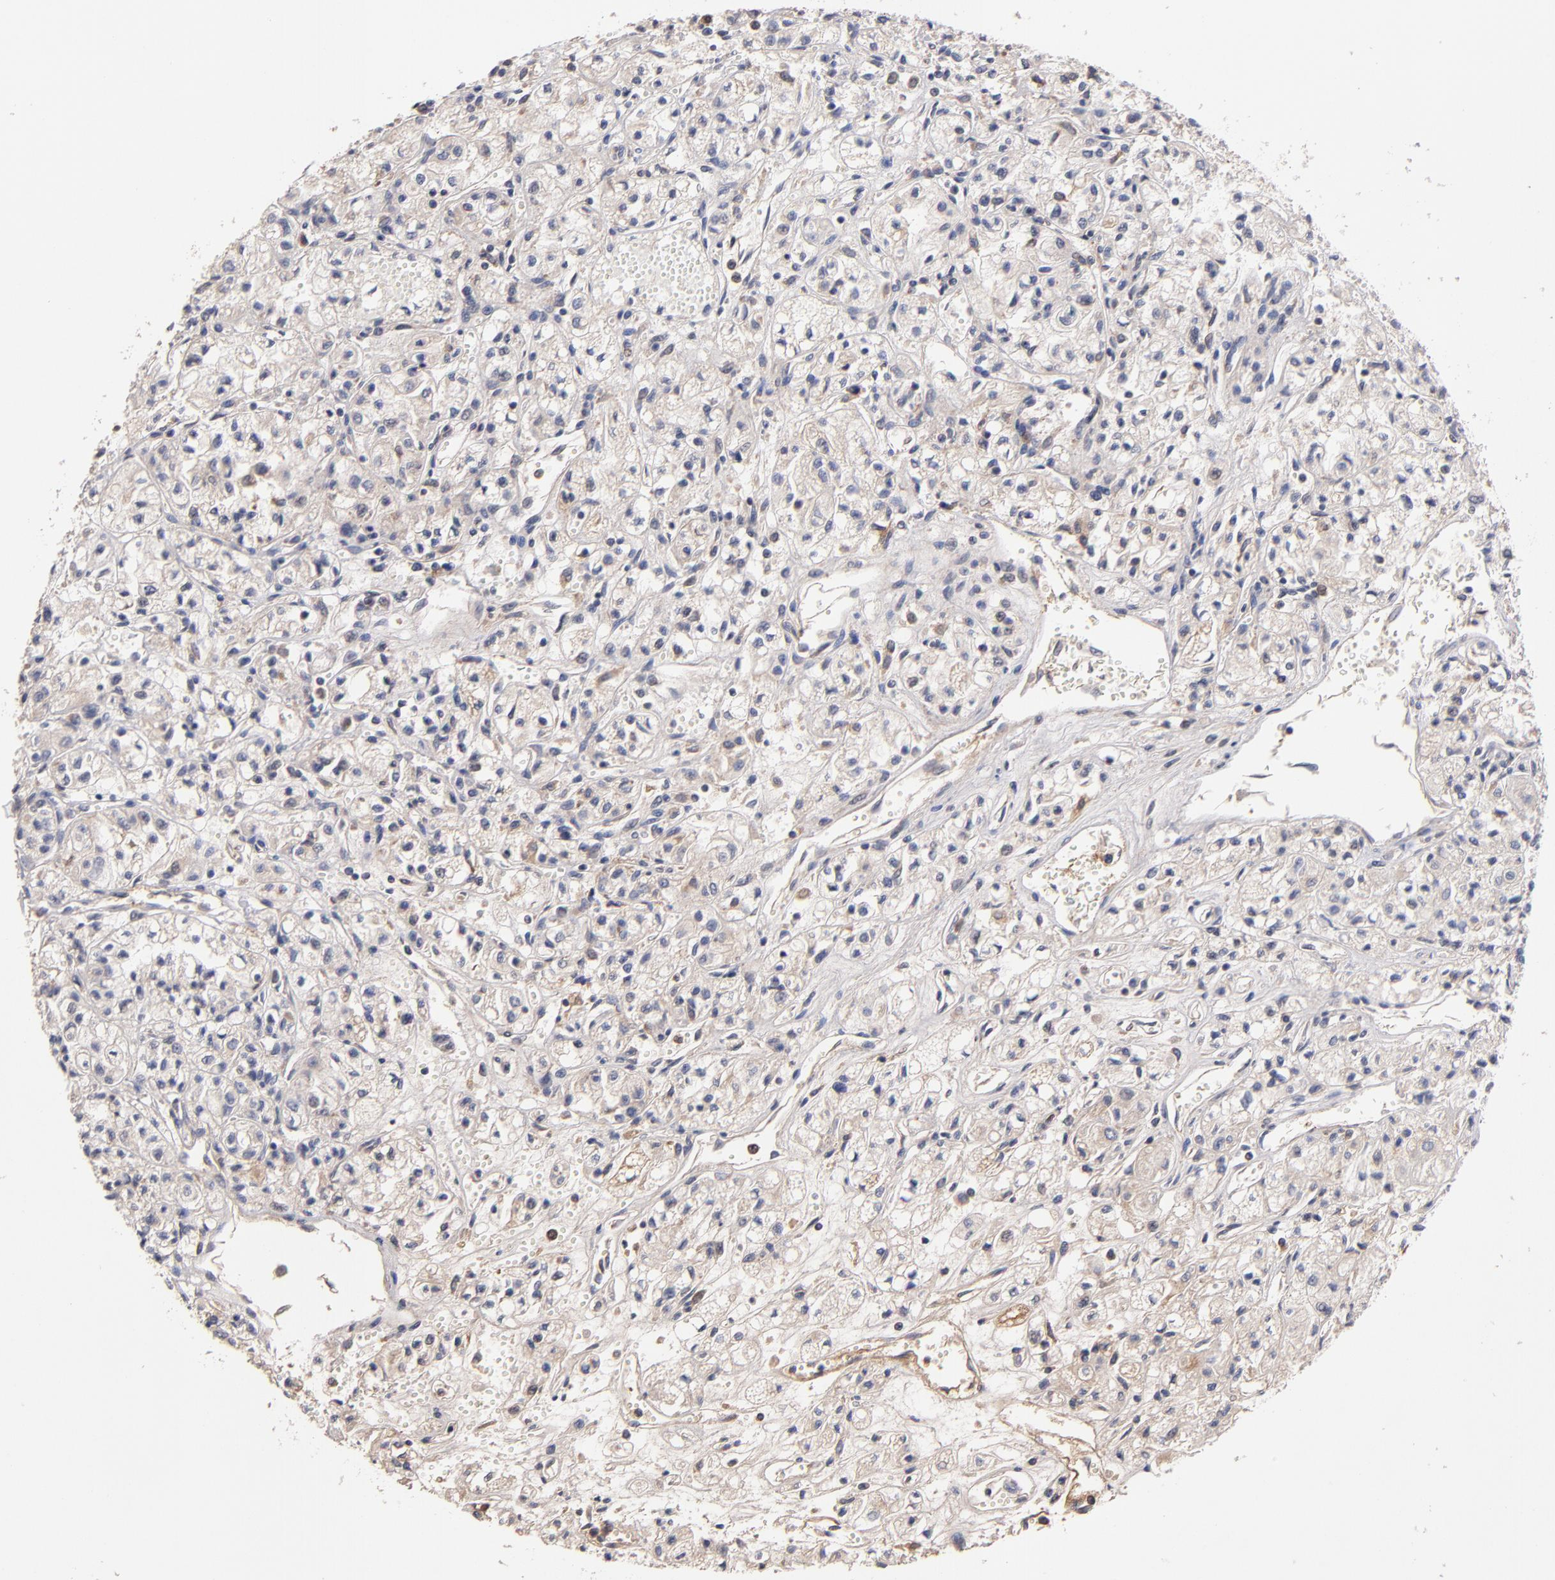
{"staining": {"intensity": "weak", "quantity": "<25%", "location": "cytoplasmic/membranous"}, "tissue": "renal cancer", "cell_type": "Tumor cells", "image_type": "cancer", "snomed": [{"axis": "morphology", "description": "Adenocarcinoma, NOS"}, {"axis": "topography", "description": "Kidney"}], "caption": "Tumor cells are negative for protein expression in human adenocarcinoma (renal).", "gene": "DACT1", "patient": {"sex": "male", "age": 78}}